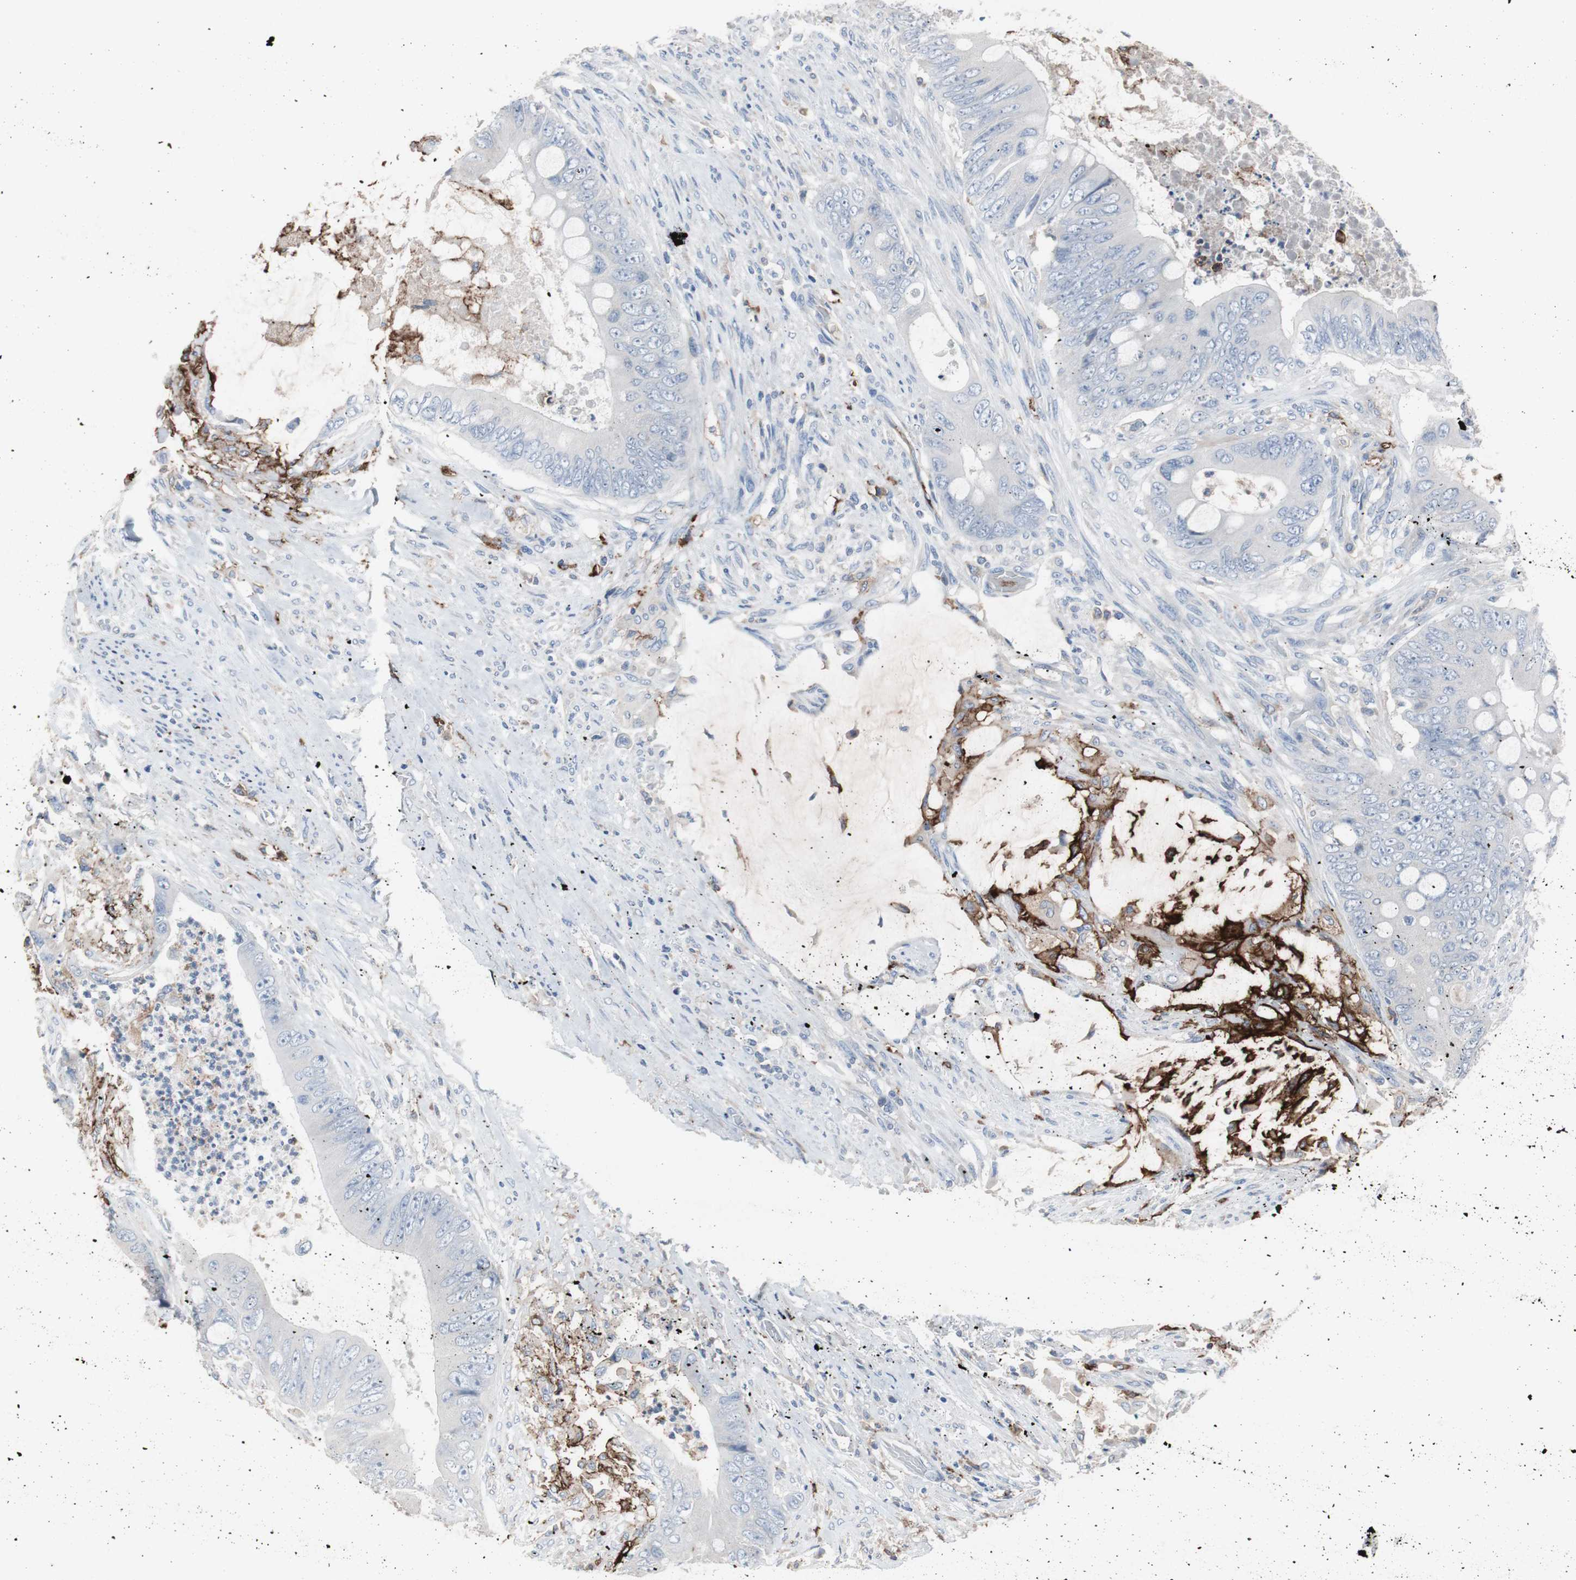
{"staining": {"intensity": "negative", "quantity": "none", "location": "none"}, "tissue": "colorectal cancer", "cell_type": "Tumor cells", "image_type": "cancer", "snomed": [{"axis": "morphology", "description": "Adenocarcinoma, NOS"}, {"axis": "topography", "description": "Rectum"}], "caption": "Immunohistochemistry (IHC) histopathology image of neoplastic tissue: colorectal cancer stained with DAB displays no significant protein expression in tumor cells.", "gene": "FCGR2B", "patient": {"sex": "female", "age": 77}}